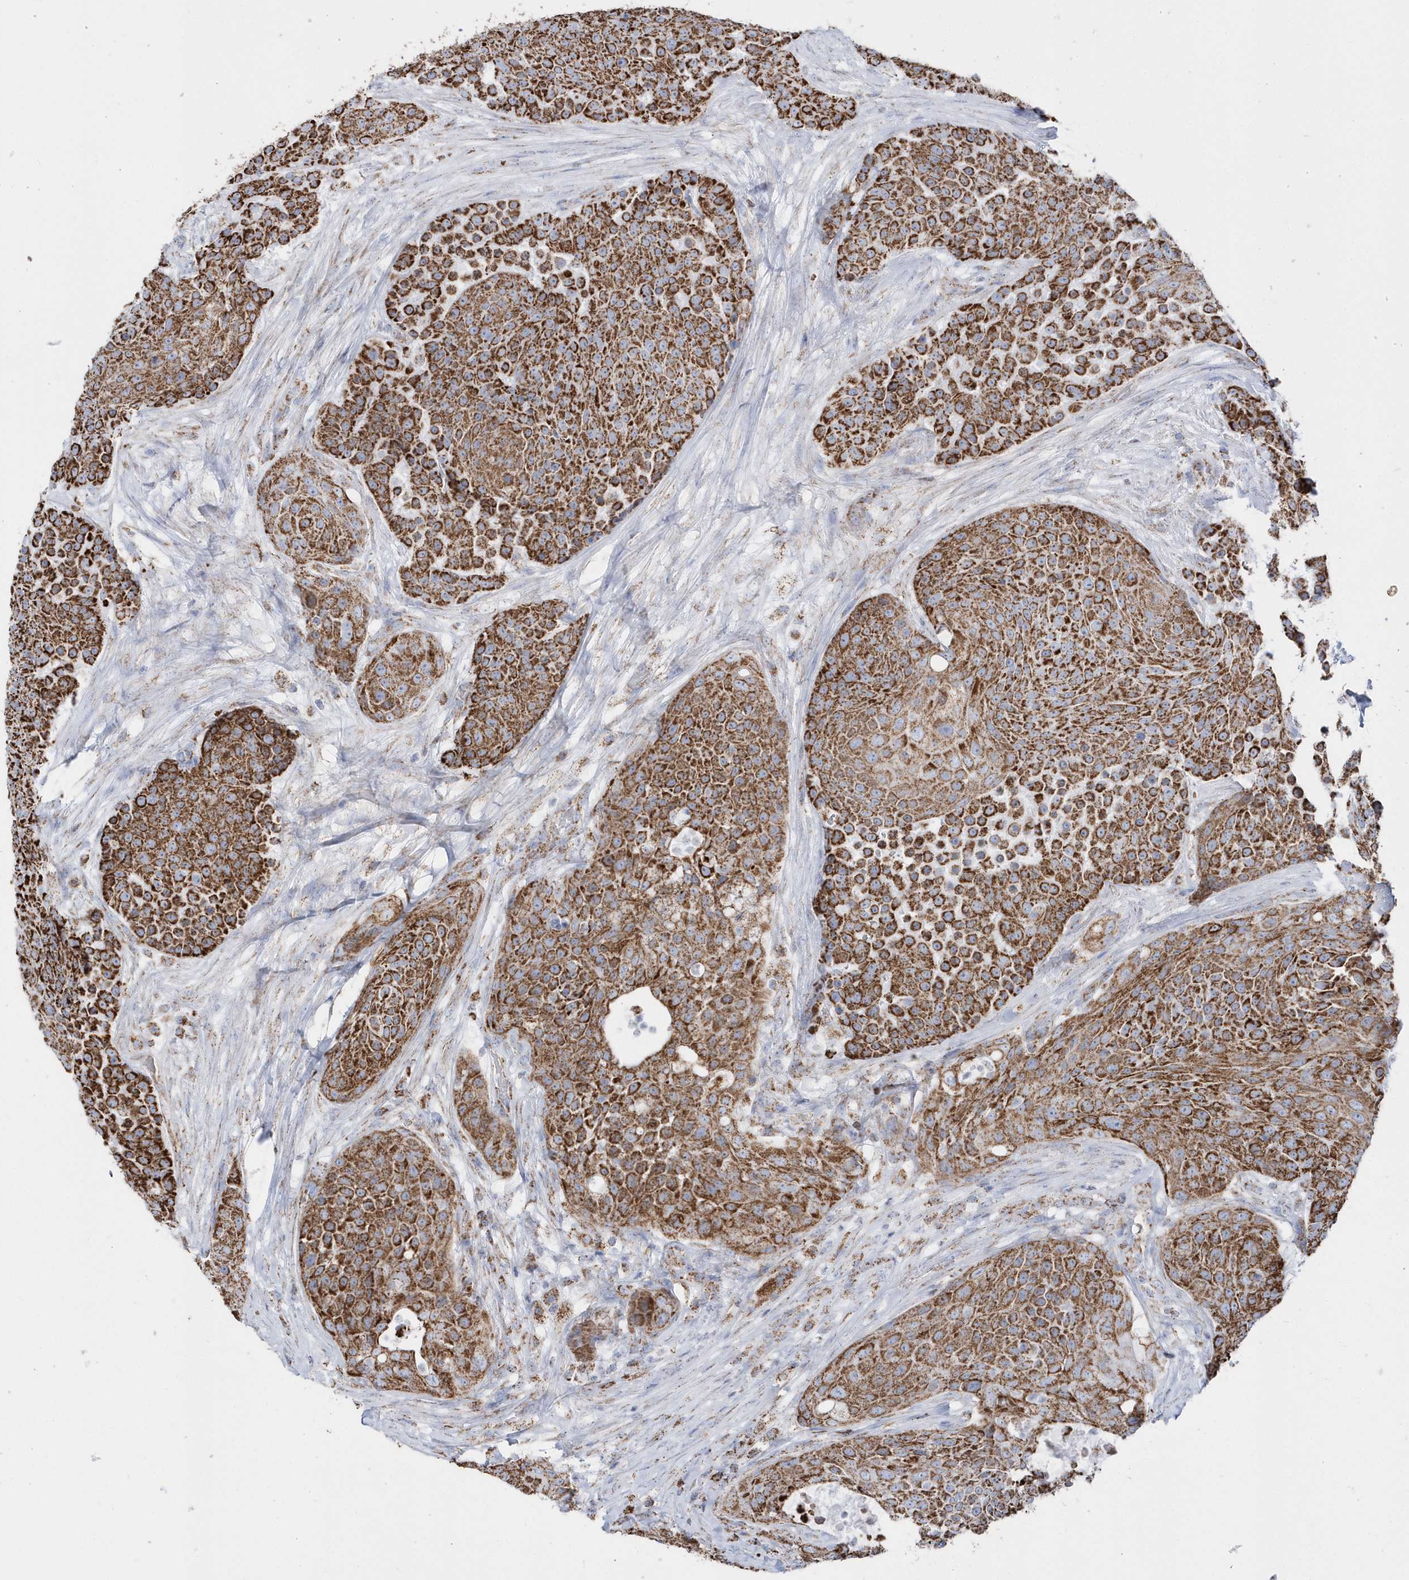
{"staining": {"intensity": "strong", "quantity": ">75%", "location": "cytoplasmic/membranous"}, "tissue": "urothelial cancer", "cell_type": "Tumor cells", "image_type": "cancer", "snomed": [{"axis": "morphology", "description": "Urothelial carcinoma, High grade"}, {"axis": "topography", "description": "Urinary bladder"}], "caption": "High-grade urothelial carcinoma stained with DAB (3,3'-diaminobenzidine) IHC displays high levels of strong cytoplasmic/membranous staining in approximately >75% of tumor cells. The staining was performed using DAB, with brown indicating positive protein expression. Nuclei are stained blue with hematoxylin.", "gene": "TMCO6", "patient": {"sex": "female", "age": 63}}